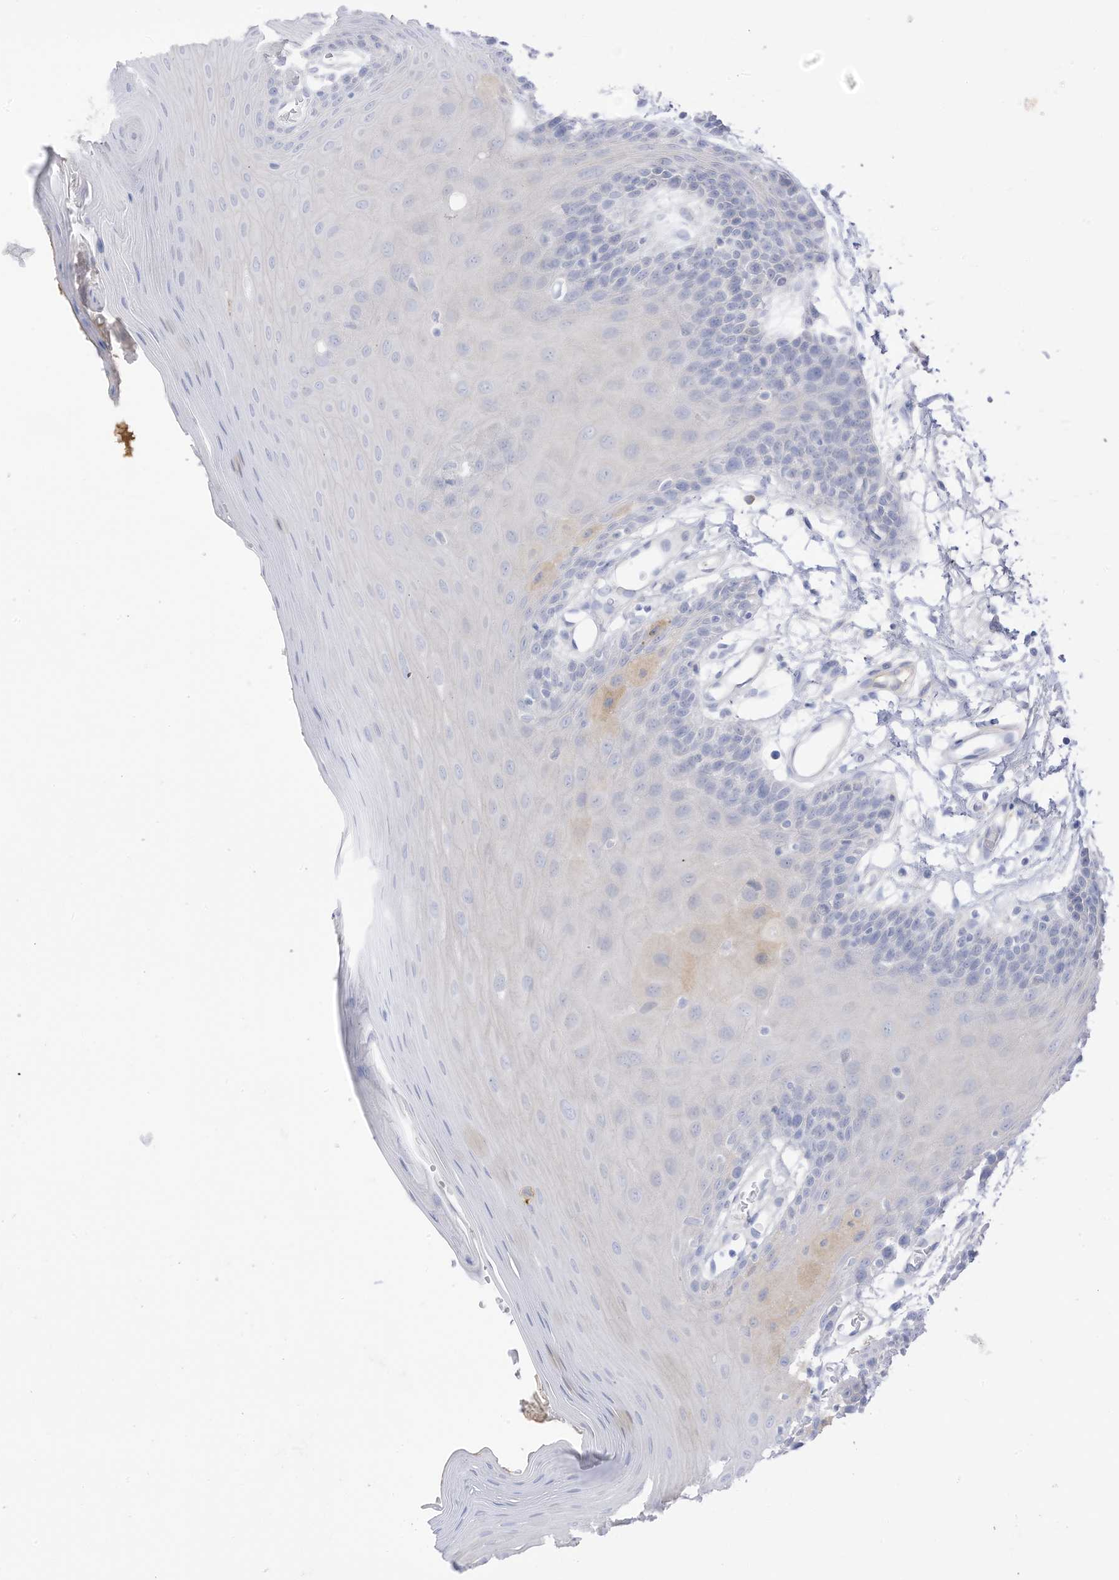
{"staining": {"intensity": "weak", "quantity": "<25%", "location": "cytoplasmic/membranous"}, "tissue": "oral mucosa", "cell_type": "Squamous epithelial cells", "image_type": "normal", "snomed": [{"axis": "morphology", "description": "Normal tissue, NOS"}, {"axis": "morphology", "description": "Squamous cell carcinoma, NOS"}, {"axis": "topography", "description": "Skeletal muscle"}, {"axis": "topography", "description": "Oral tissue"}, {"axis": "topography", "description": "Salivary gland"}, {"axis": "topography", "description": "Head-Neck"}], "caption": "IHC image of unremarkable human oral mucosa stained for a protein (brown), which displays no expression in squamous epithelial cells.", "gene": "HSD17B13", "patient": {"sex": "male", "age": 54}}